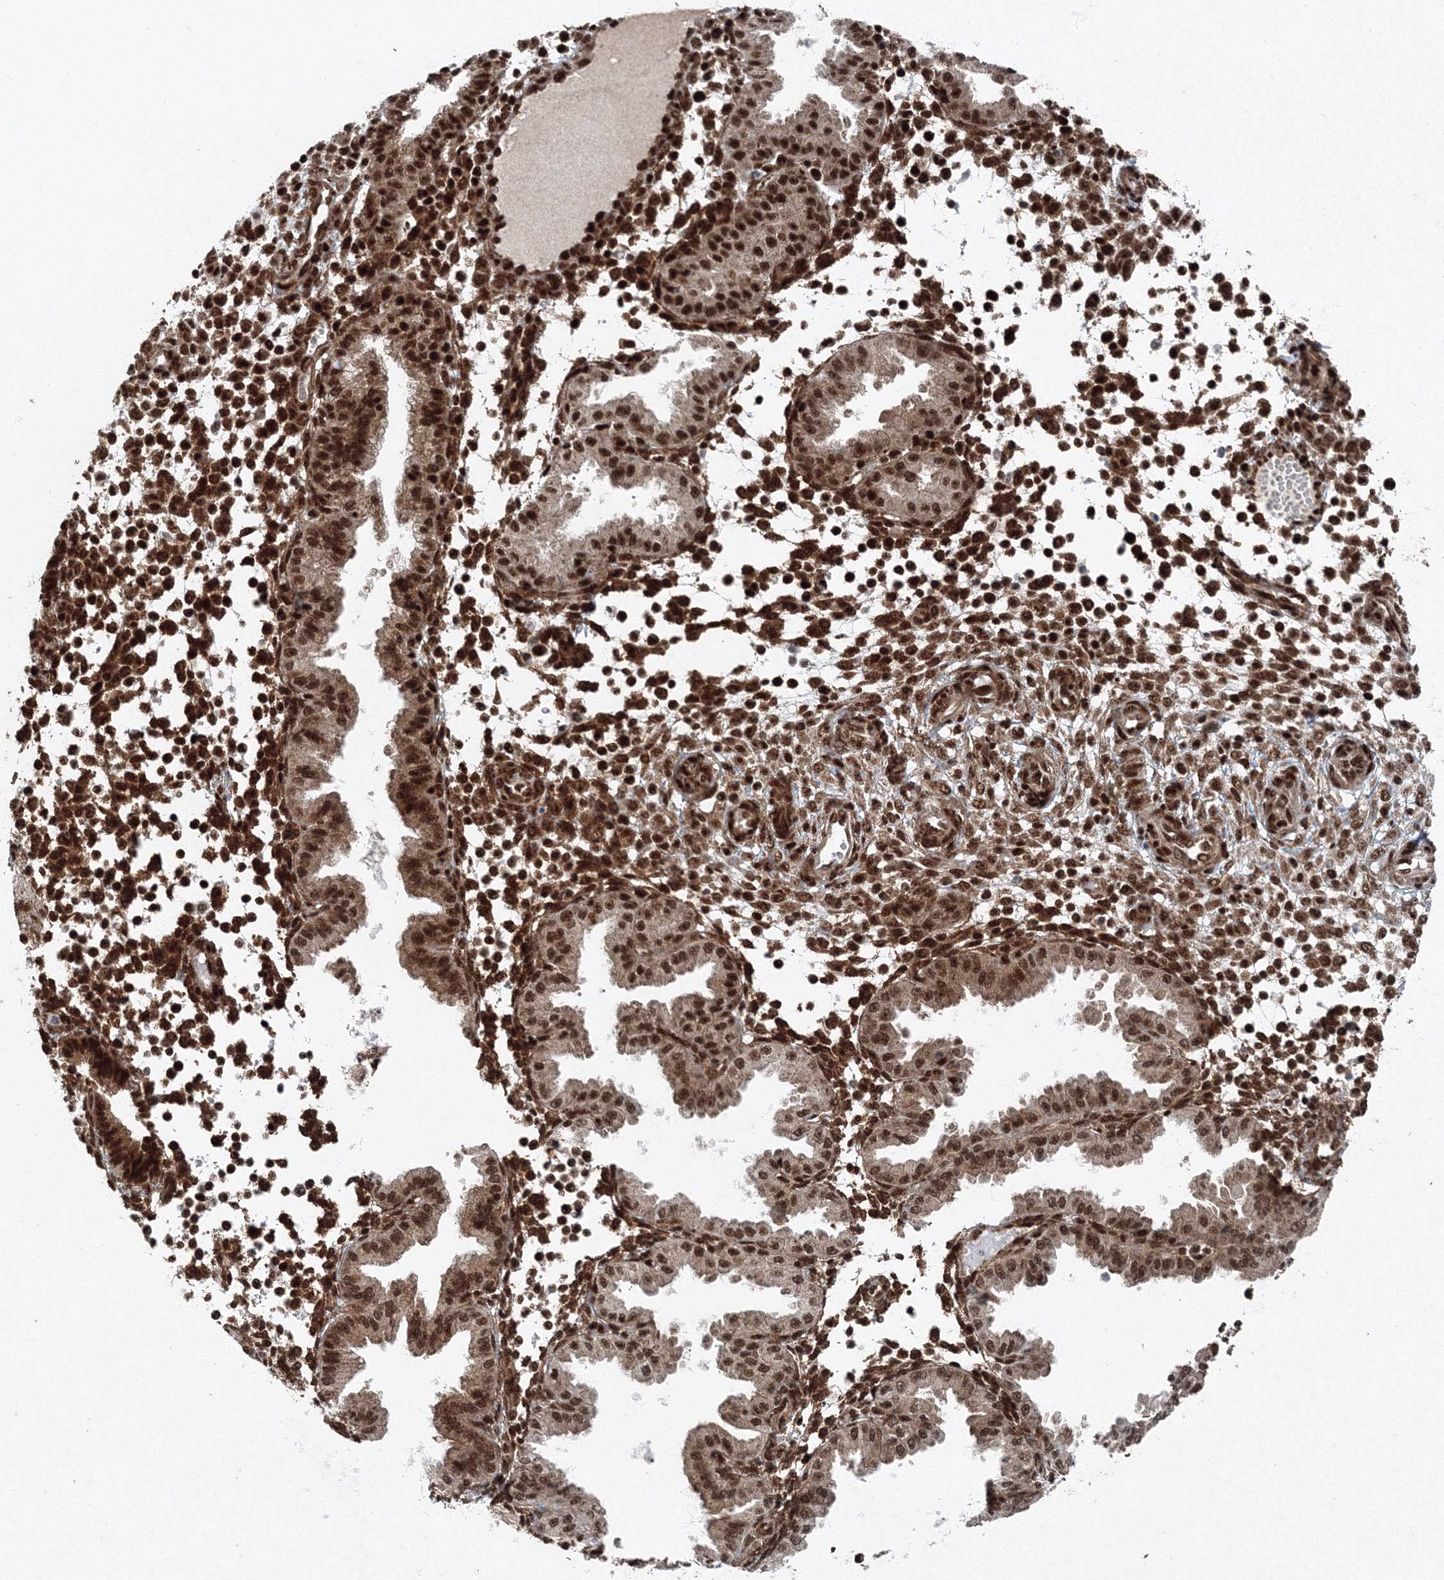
{"staining": {"intensity": "strong", "quantity": ">75%", "location": "nuclear"}, "tissue": "endometrium", "cell_type": "Cells in endometrial stroma", "image_type": "normal", "snomed": [{"axis": "morphology", "description": "Normal tissue, NOS"}, {"axis": "topography", "description": "Endometrium"}], "caption": "Normal endometrium displays strong nuclear positivity in approximately >75% of cells in endometrial stroma, visualized by immunohistochemistry.", "gene": "SNRPC", "patient": {"sex": "female", "age": 53}}